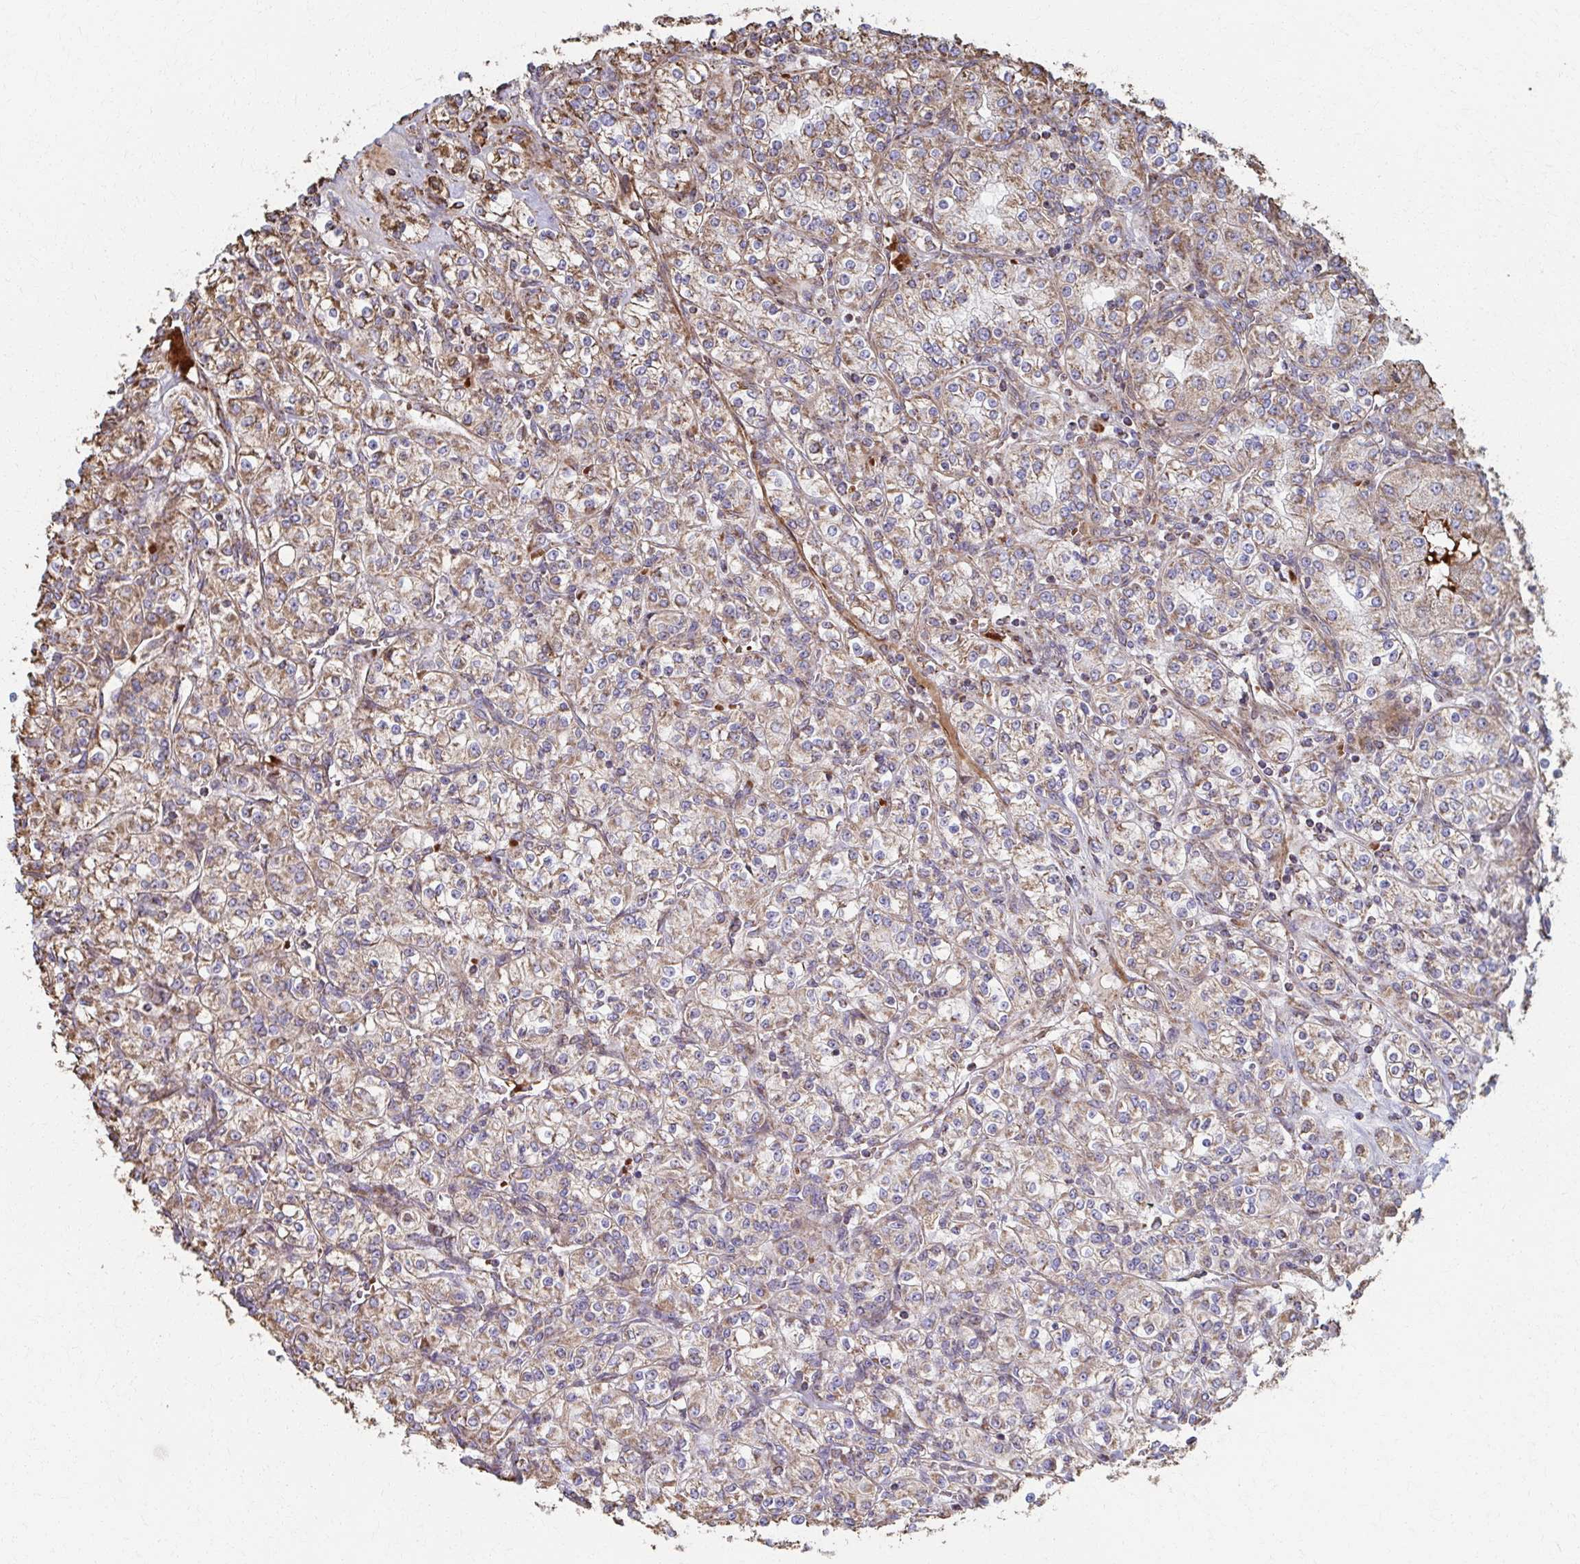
{"staining": {"intensity": "moderate", "quantity": ">75%", "location": "cytoplasmic/membranous"}, "tissue": "renal cancer", "cell_type": "Tumor cells", "image_type": "cancer", "snomed": [{"axis": "morphology", "description": "Adenocarcinoma, NOS"}, {"axis": "topography", "description": "Kidney"}], "caption": "Protein expression analysis of renal cancer reveals moderate cytoplasmic/membranous staining in approximately >75% of tumor cells.", "gene": "SAT1", "patient": {"sex": "male", "age": 77}}